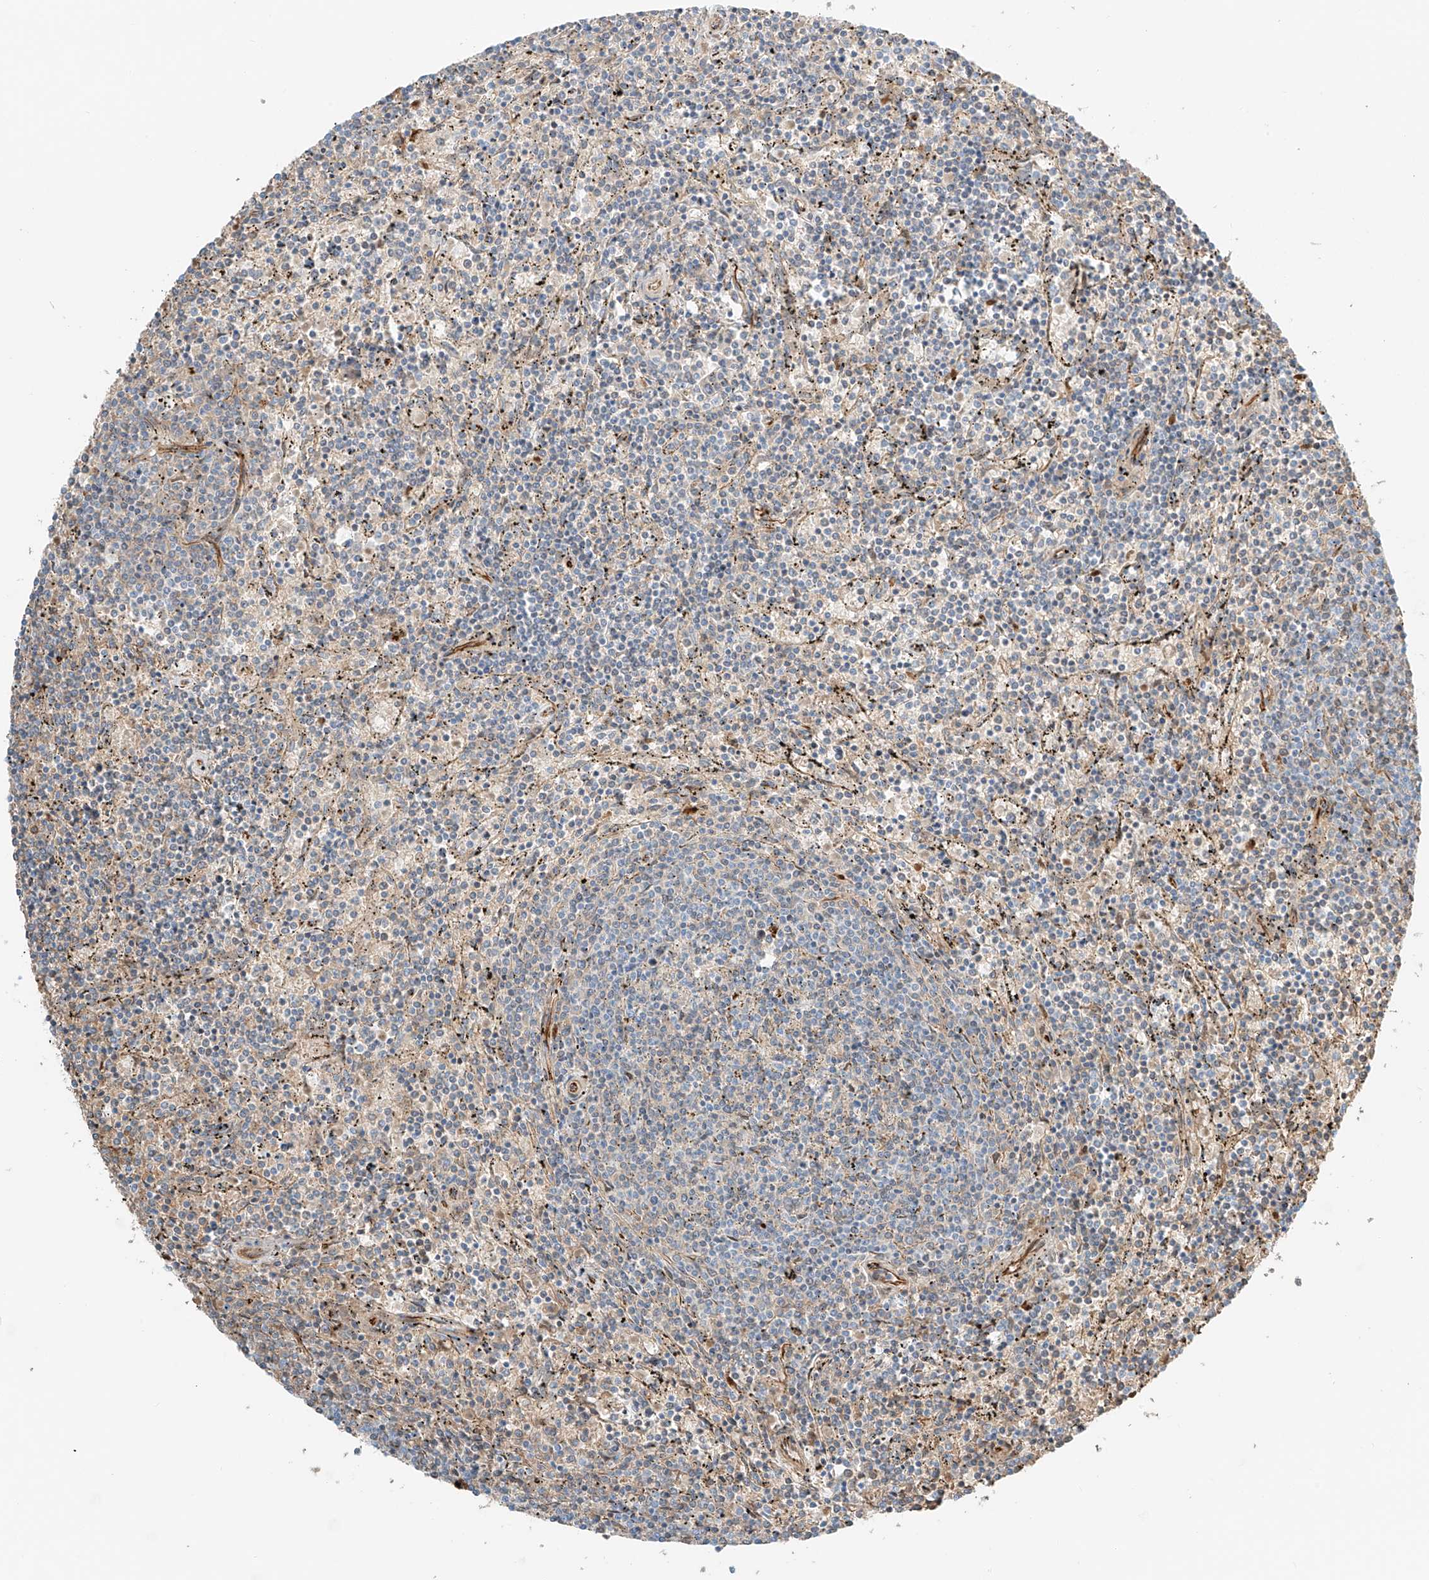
{"staining": {"intensity": "negative", "quantity": "none", "location": "none"}, "tissue": "lymphoma", "cell_type": "Tumor cells", "image_type": "cancer", "snomed": [{"axis": "morphology", "description": "Malignant lymphoma, non-Hodgkin's type, Low grade"}, {"axis": "topography", "description": "Spleen"}], "caption": "High power microscopy photomicrograph of an immunohistochemistry (IHC) histopathology image of low-grade malignant lymphoma, non-Hodgkin's type, revealing no significant positivity in tumor cells.", "gene": "EIPR1", "patient": {"sex": "female", "age": 50}}